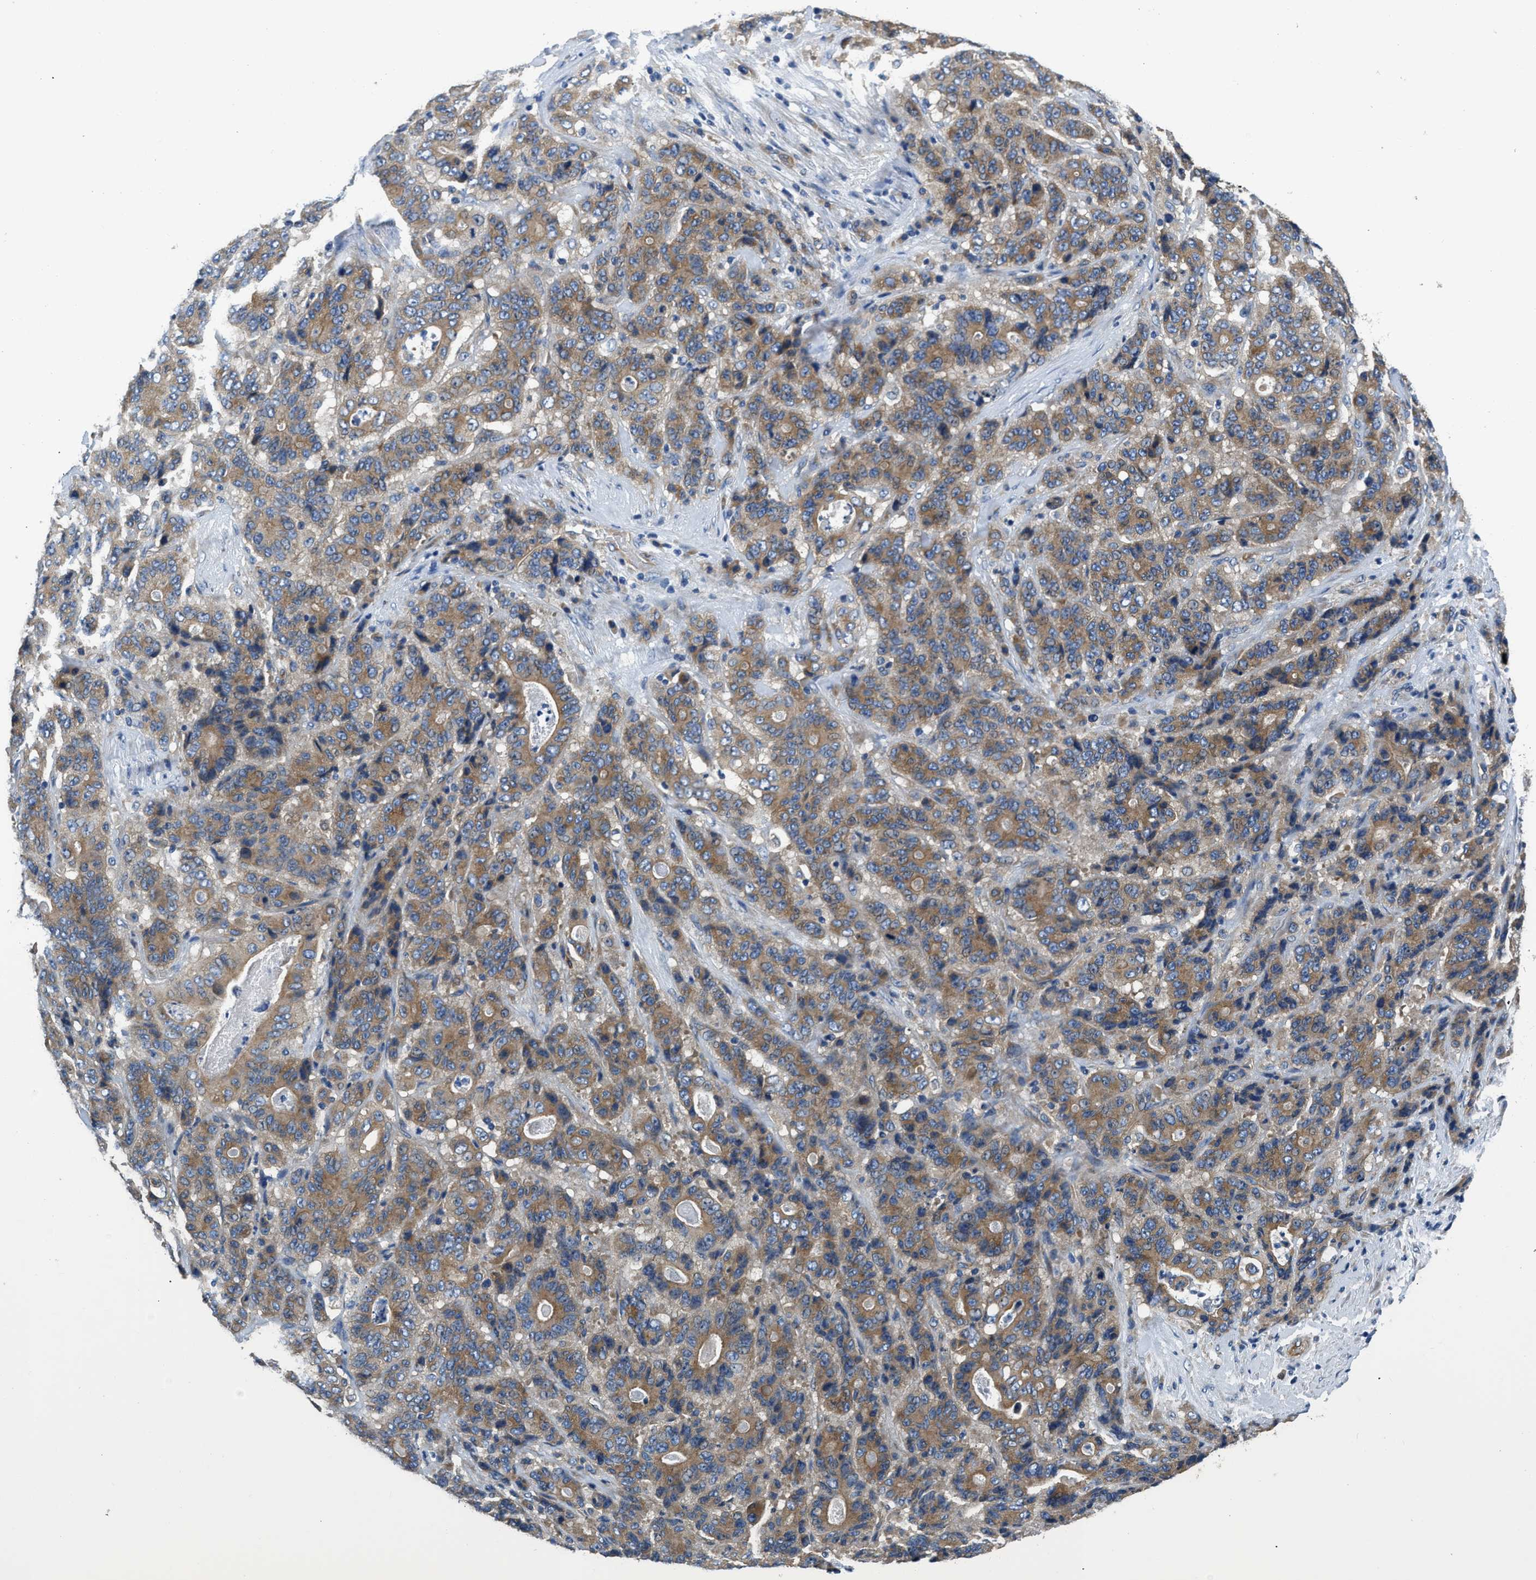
{"staining": {"intensity": "moderate", "quantity": ">75%", "location": "cytoplasmic/membranous"}, "tissue": "stomach cancer", "cell_type": "Tumor cells", "image_type": "cancer", "snomed": [{"axis": "morphology", "description": "Adenocarcinoma, NOS"}, {"axis": "topography", "description": "Stomach"}], "caption": "An immunohistochemistry (IHC) image of tumor tissue is shown. Protein staining in brown highlights moderate cytoplasmic/membranous positivity in stomach adenocarcinoma within tumor cells.", "gene": "CSDE1", "patient": {"sex": "female", "age": 73}}